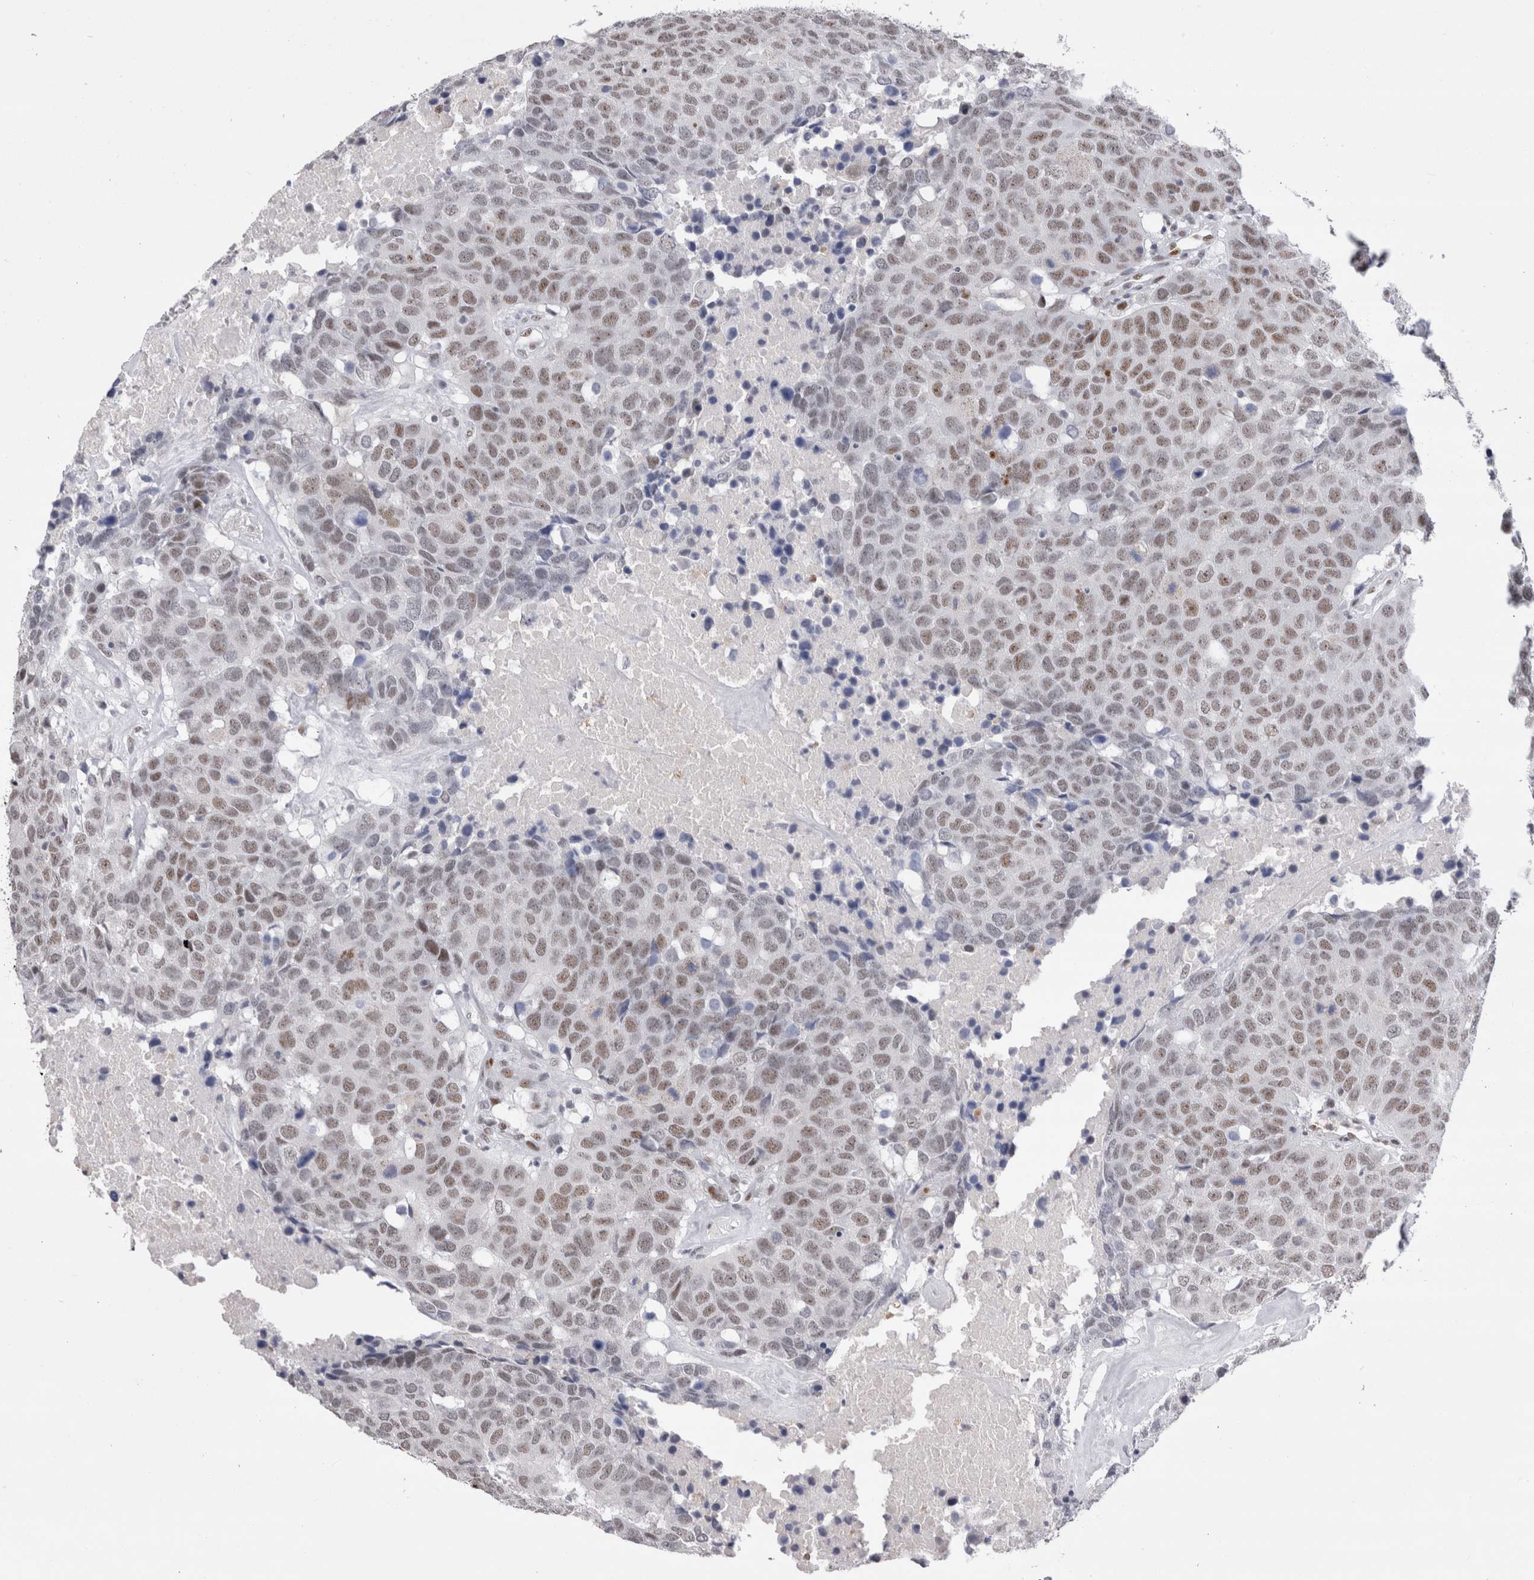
{"staining": {"intensity": "moderate", "quantity": ">75%", "location": "nuclear"}, "tissue": "head and neck cancer", "cell_type": "Tumor cells", "image_type": "cancer", "snomed": [{"axis": "morphology", "description": "Squamous cell carcinoma, NOS"}, {"axis": "topography", "description": "Head-Neck"}], "caption": "The immunohistochemical stain labels moderate nuclear staining in tumor cells of head and neck cancer tissue.", "gene": "RBM6", "patient": {"sex": "male", "age": 66}}